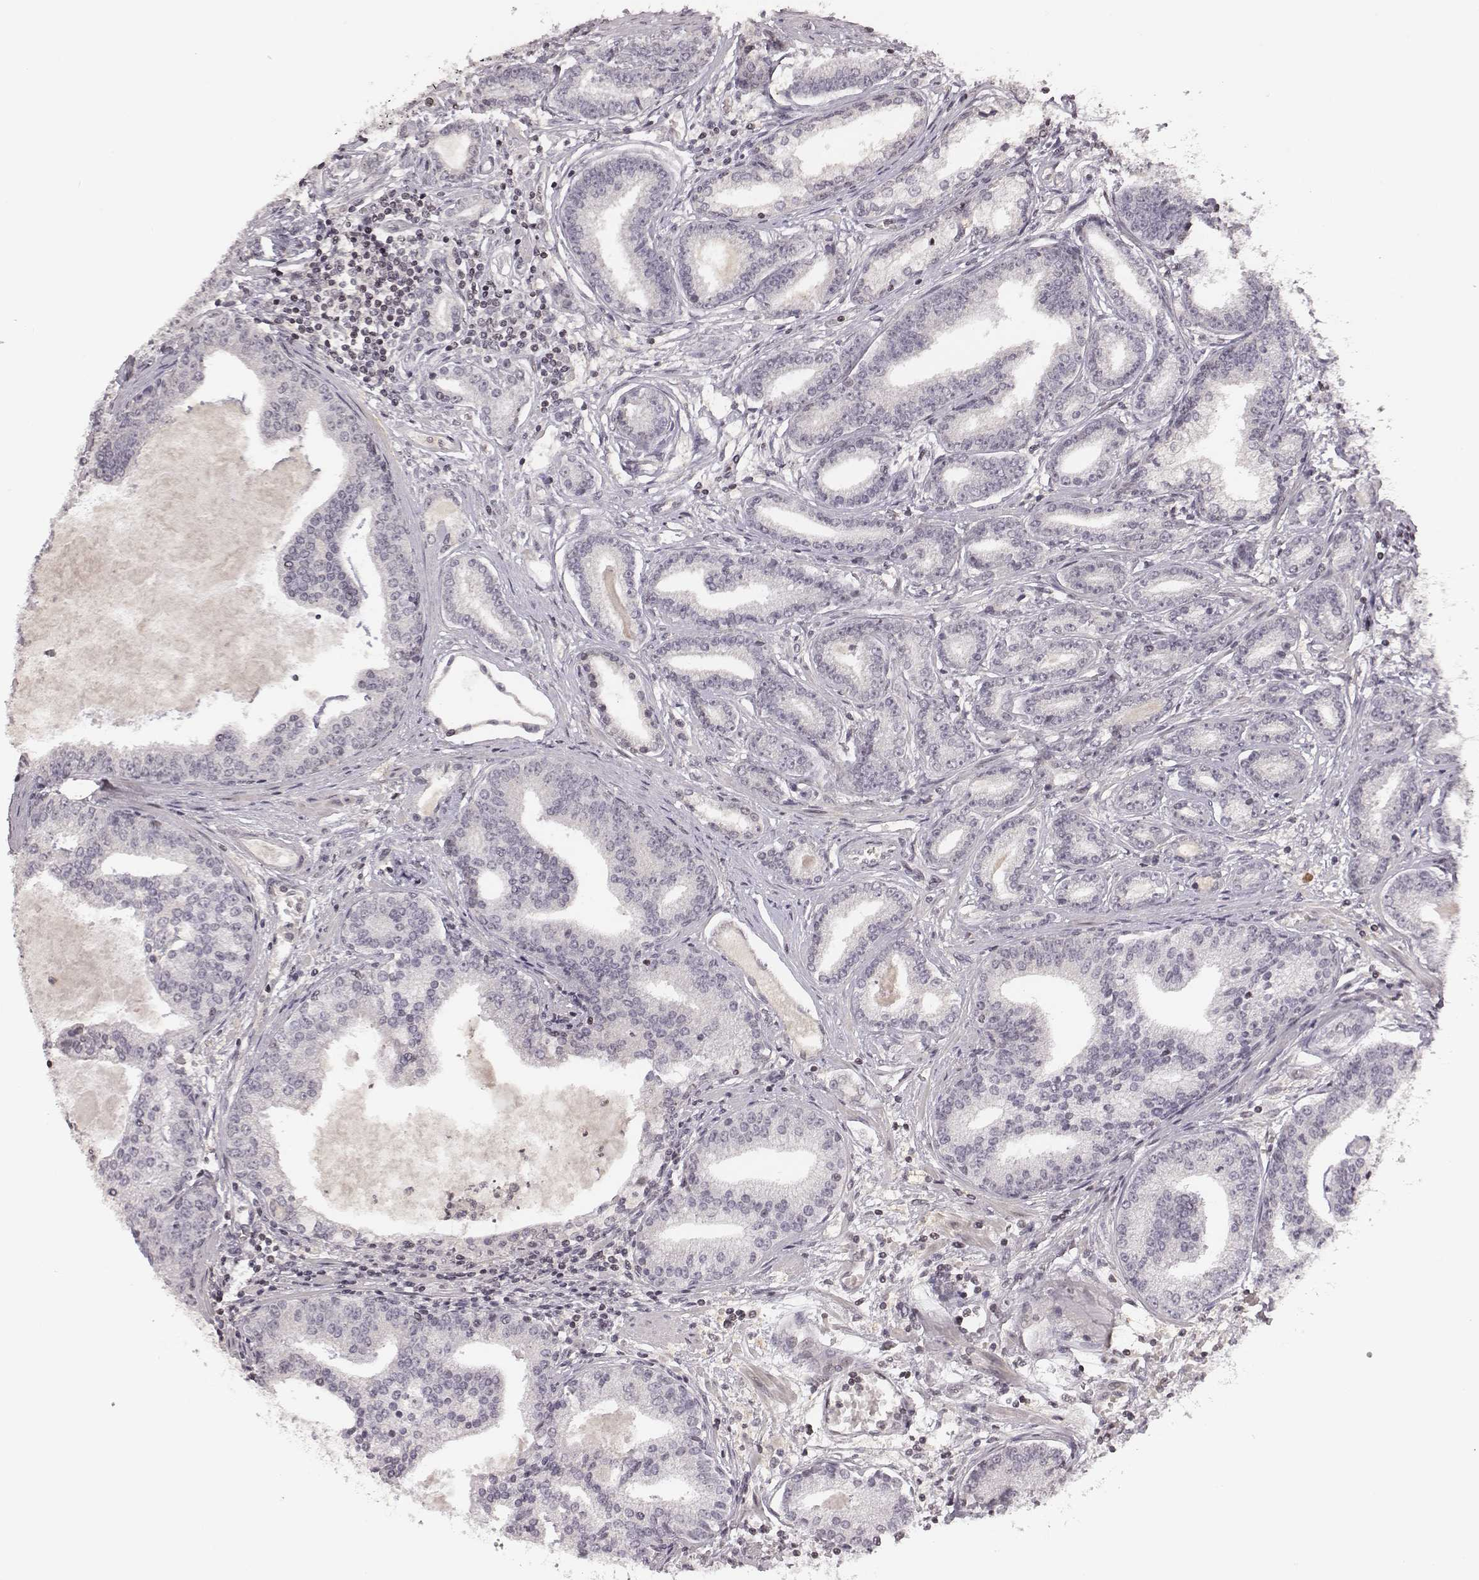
{"staining": {"intensity": "negative", "quantity": "none", "location": "none"}, "tissue": "prostate cancer", "cell_type": "Tumor cells", "image_type": "cancer", "snomed": [{"axis": "morphology", "description": "Adenocarcinoma, NOS"}, {"axis": "topography", "description": "Prostate"}], "caption": "The micrograph displays no staining of tumor cells in adenocarcinoma (prostate).", "gene": "GRM4", "patient": {"sex": "male", "age": 64}}